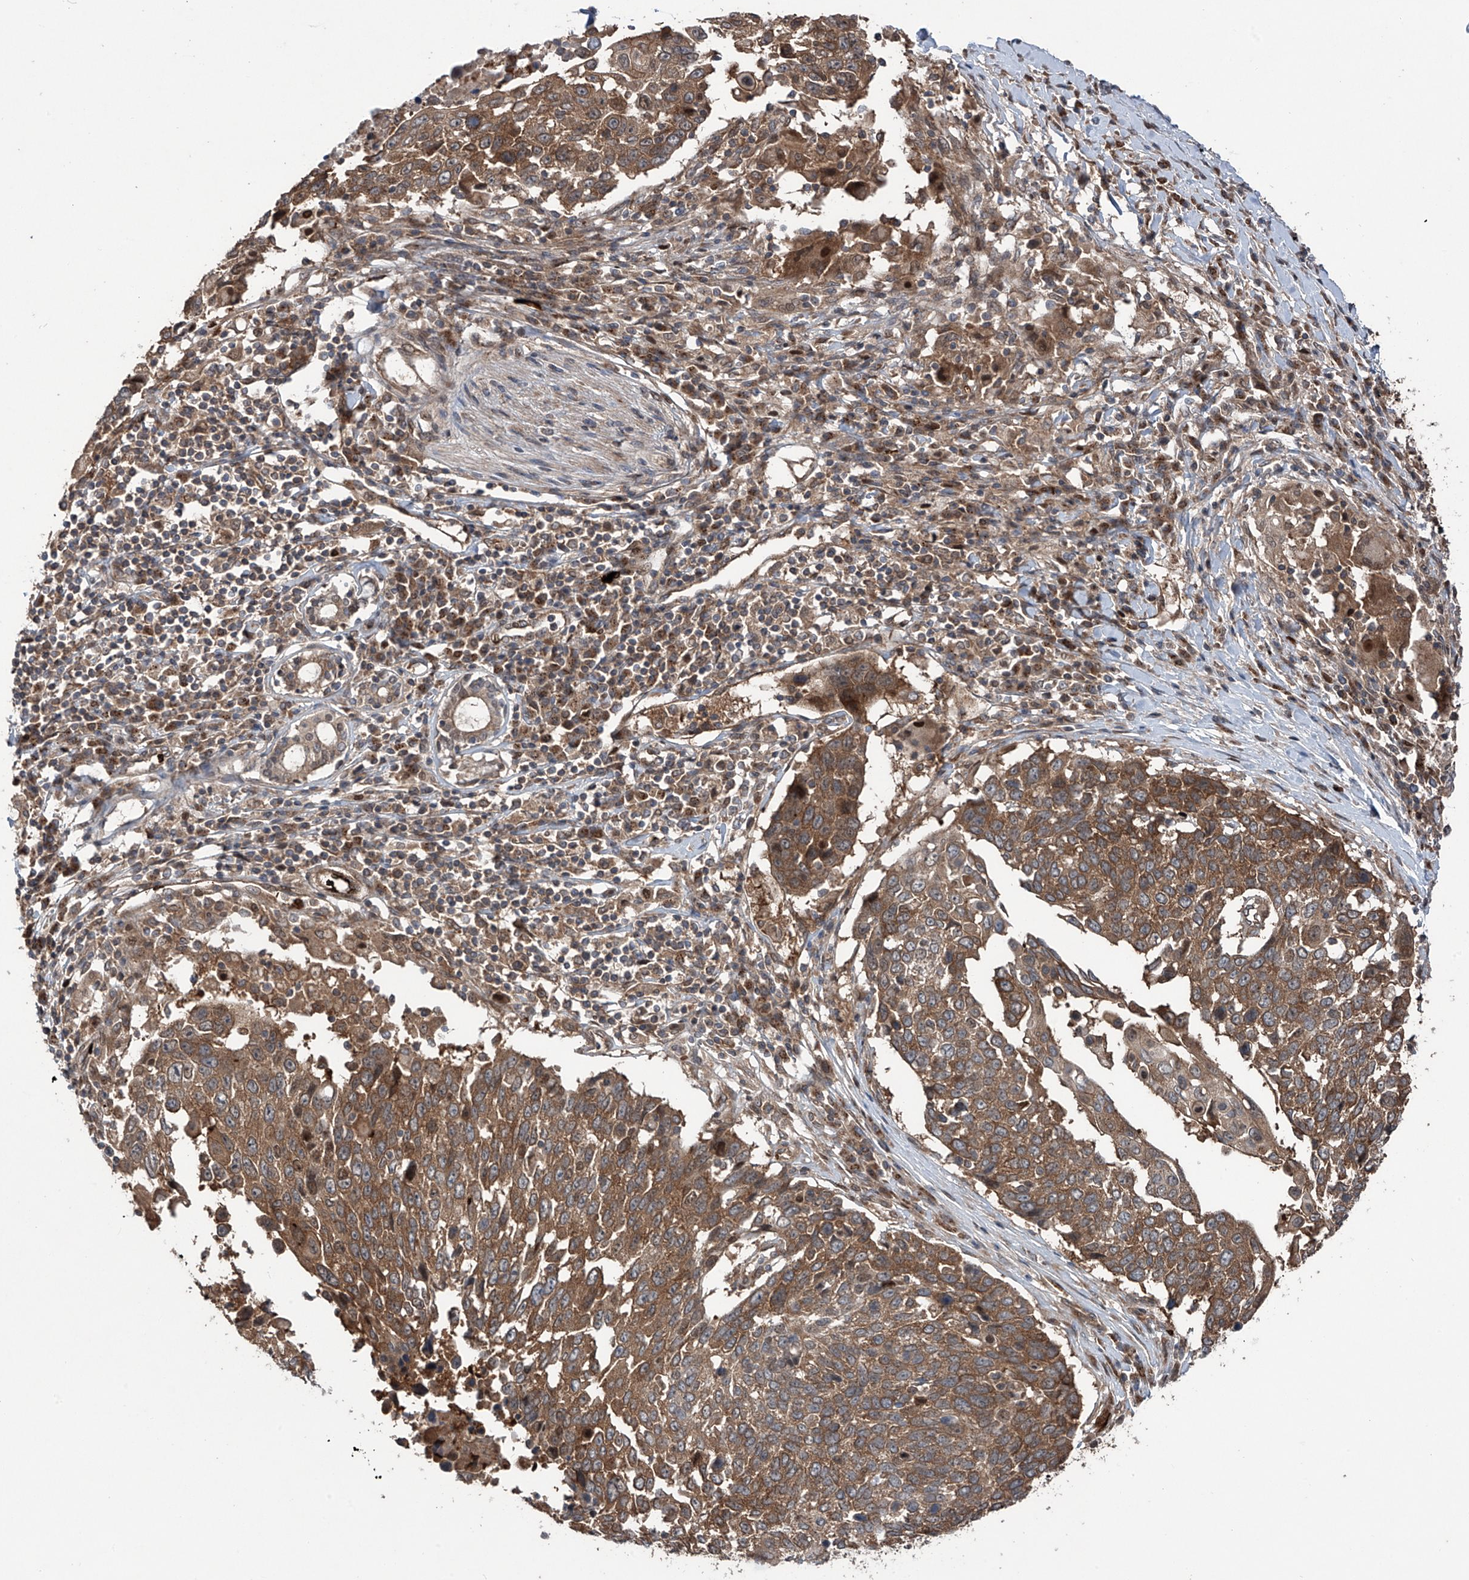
{"staining": {"intensity": "moderate", "quantity": ">75%", "location": "cytoplasmic/membranous"}, "tissue": "lung cancer", "cell_type": "Tumor cells", "image_type": "cancer", "snomed": [{"axis": "morphology", "description": "Squamous cell carcinoma, NOS"}, {"axis": "topography", "description": "Lung"}], "caption": "Immunohistochemical staining of lung cancer reveals moderate cytoplasmic/membranous protein expression in approximately >75% of tumor cells. Using DAB (3,3'-diaminobenzidine) (brown) and hematoxylin (blue) stains, captured at high magnification using brightfield microscopy.", "gene": "ZDHHC9", "patient": {"sex": "male", "age": 66}}